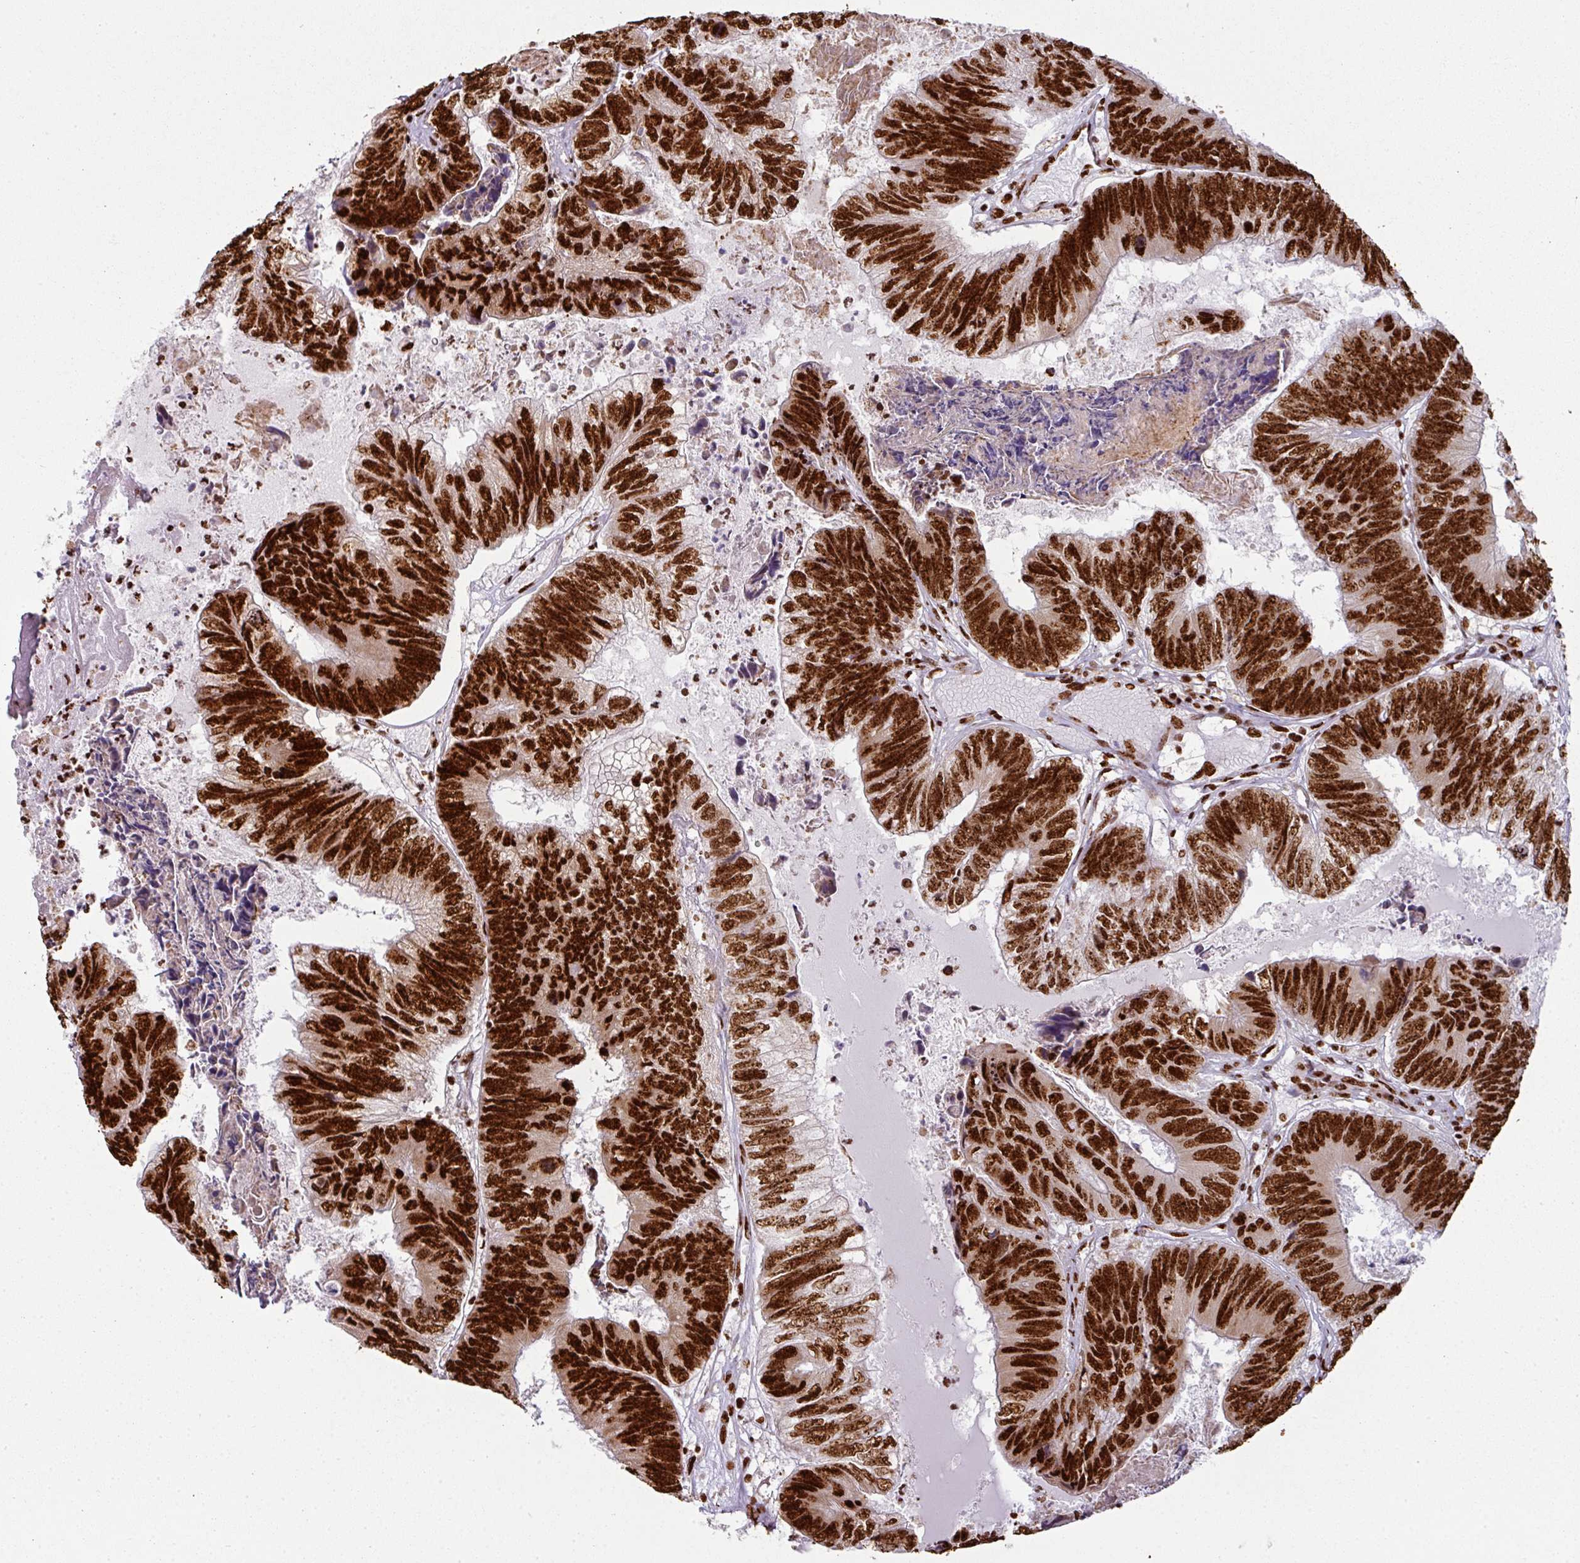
{"staining": {"intensity": "strong", "quantity": ">75%", "location": "nuclear"}, "tissue": "colorectal cancer", "cell_type": "Tumor cells", "image_type": "cancer", "snomed": [{"axis": "morphology", "description": "Adenocarcinoma, NOS"}, {"axis": "topography", "description": "Colon"}], "caption": "Approximately >75% of tumor cells in human adenocarcinoma (colorectal) display strong nuclear protein staining as visualized by brown immunohistochemical staining.", "gene": "SIK3", "patient": {"sex": "female", "age": 67}}